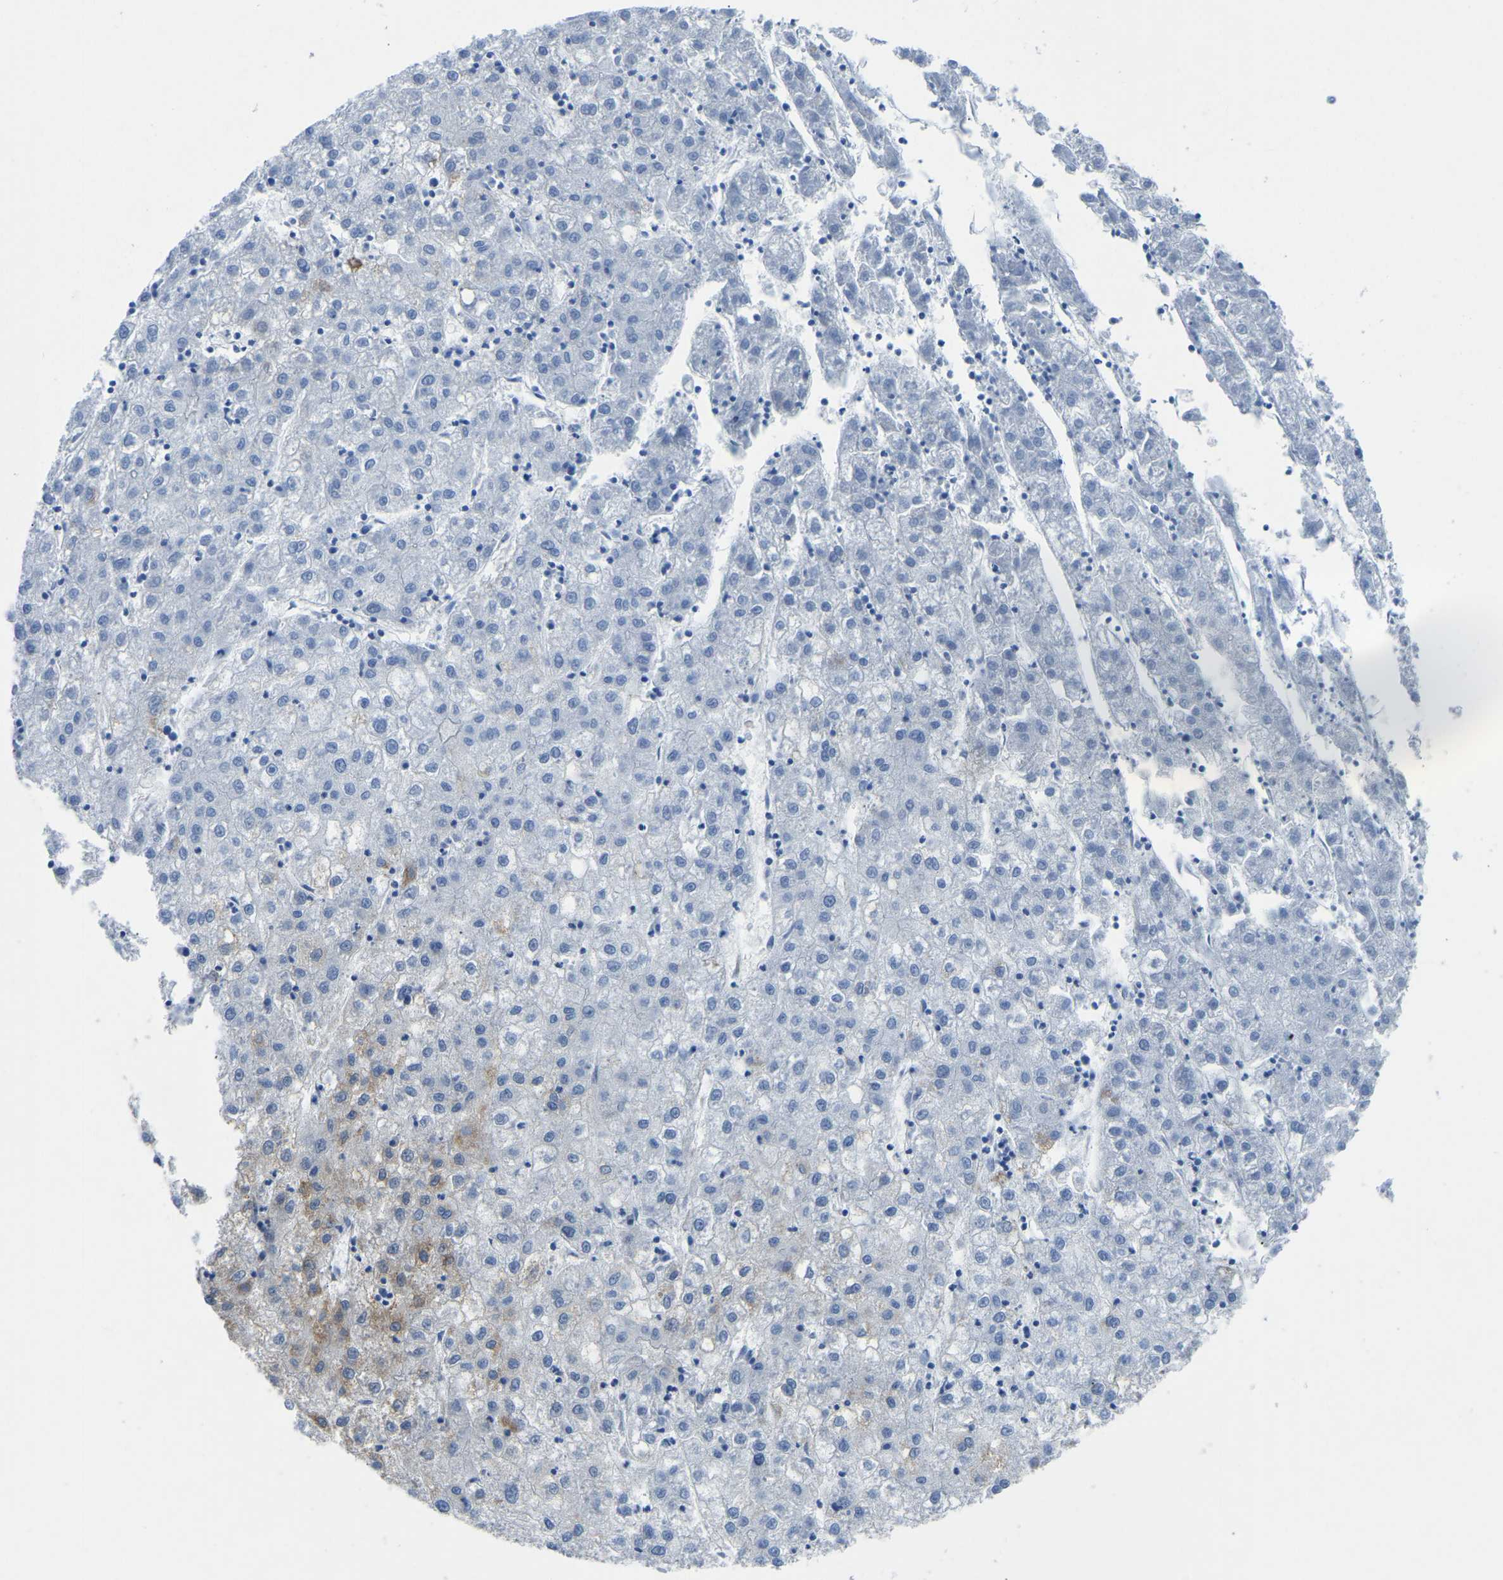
{"staining": {"intensity": "negative", "quantity": "none", "location": "none"}, "tissue": "liver cancer", "cell_type": "Tumor cells", "image_type": "cancer", "snomed": [{"axis": "morphology", "description": "Carcinoma, Hepatocellular, NOS"}, {"axis": "topography", "description": "Liver"}], "caption": "Immunohistochemistry image of liver cancer stained for a protein (brown), which reveals no expression in tumor cells.", "gene": "ETFA", "patient": {"sex": "male", "age": 72}}